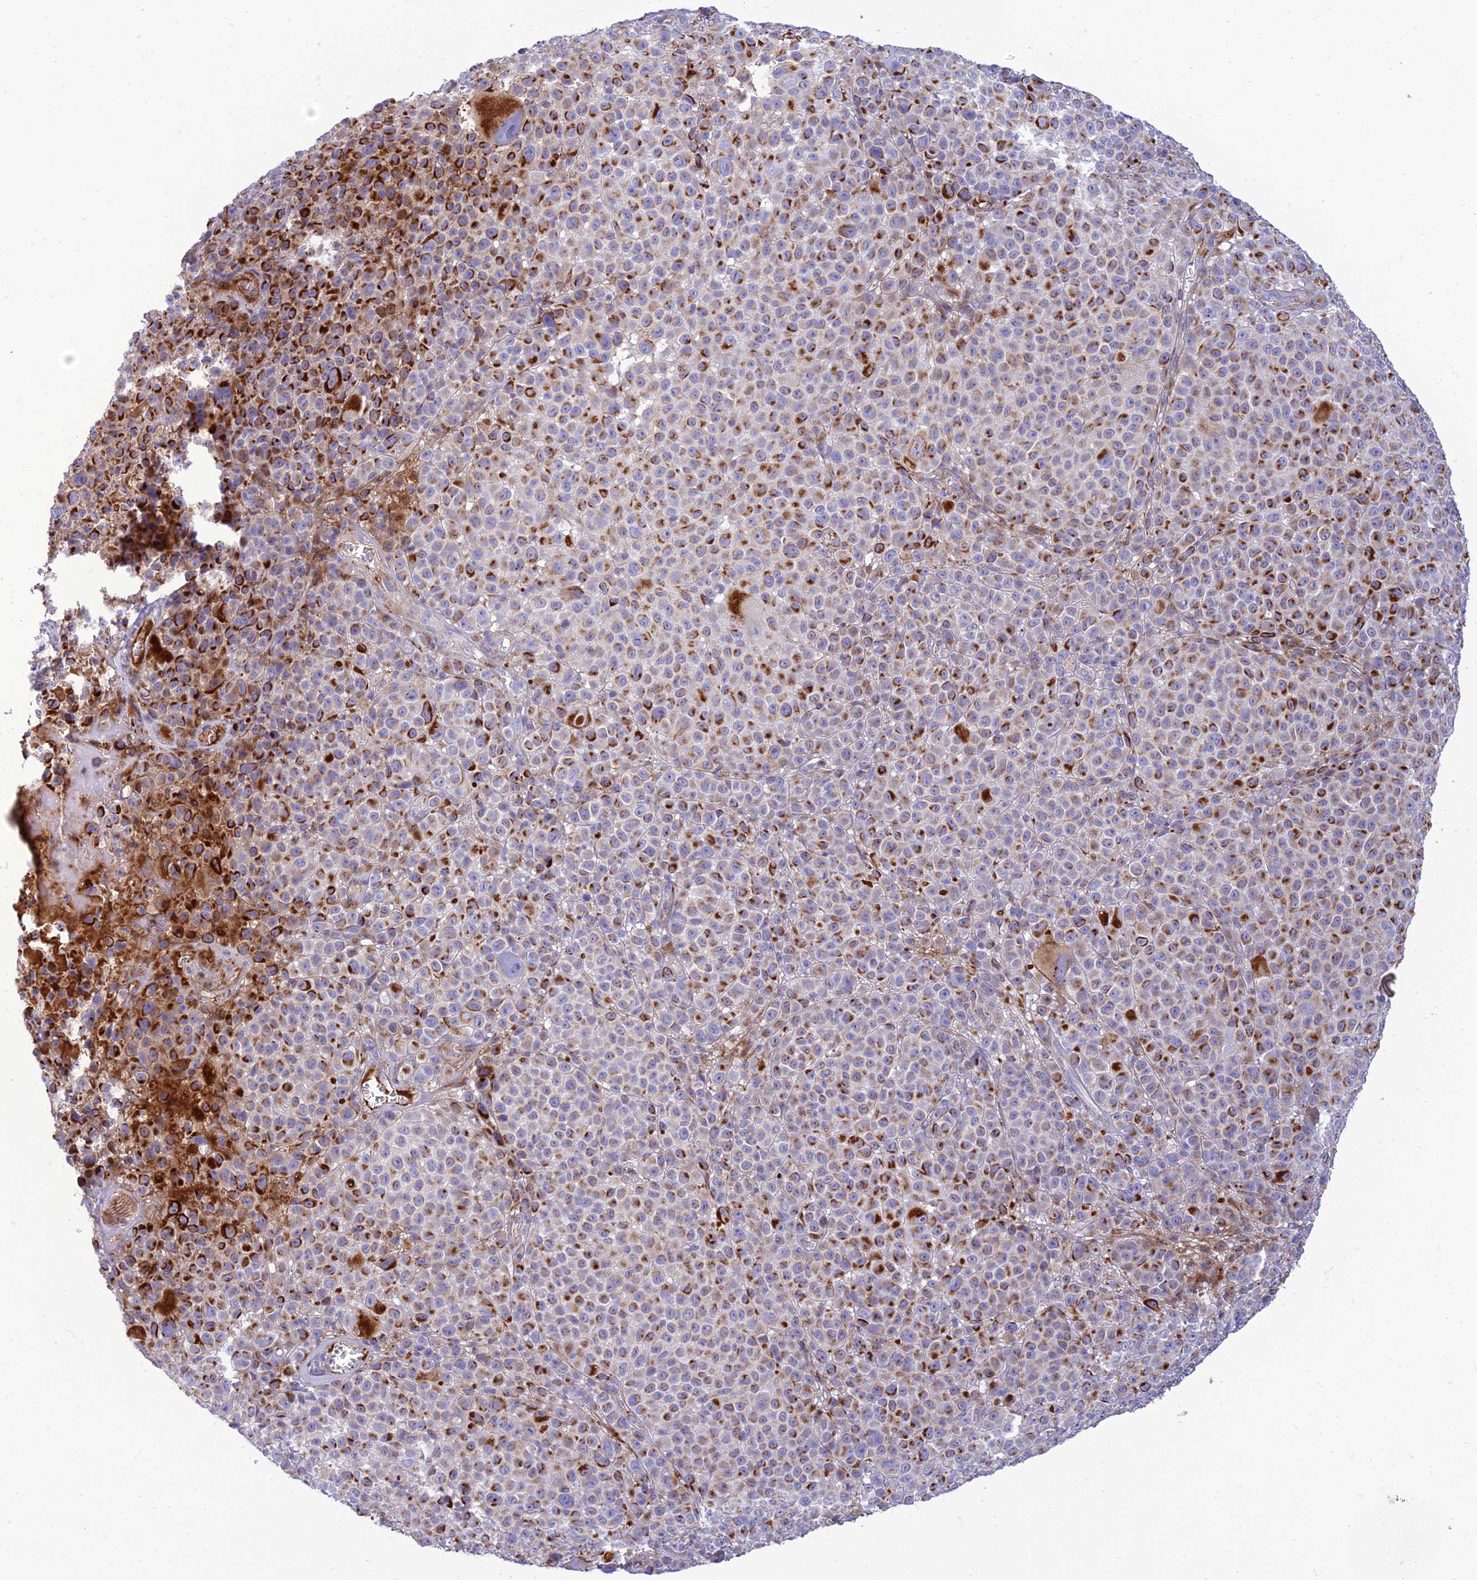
{"staining": {"intensity": "strong", "quantity": "25%-75%", "location": "cytoplasmic/membranous"}, "tissue": "melanoma", "cell_type": "Tumor cells", "image_type": "cancer", "snomed": [{"axis": "morphology", "description": "Malignant melanoma, NOS"}, {"axis": "topography", "description": "Skin"}], "caption": "Immunohistochemistry (IHC) (DAB) staining of malignant melanoma shows strong cytoplasmic/membranous protein expression in approximately 25%-75% of tumor cells.", "gene": "SEL1L3", "patient": {"sex": "female", "age": 94}}